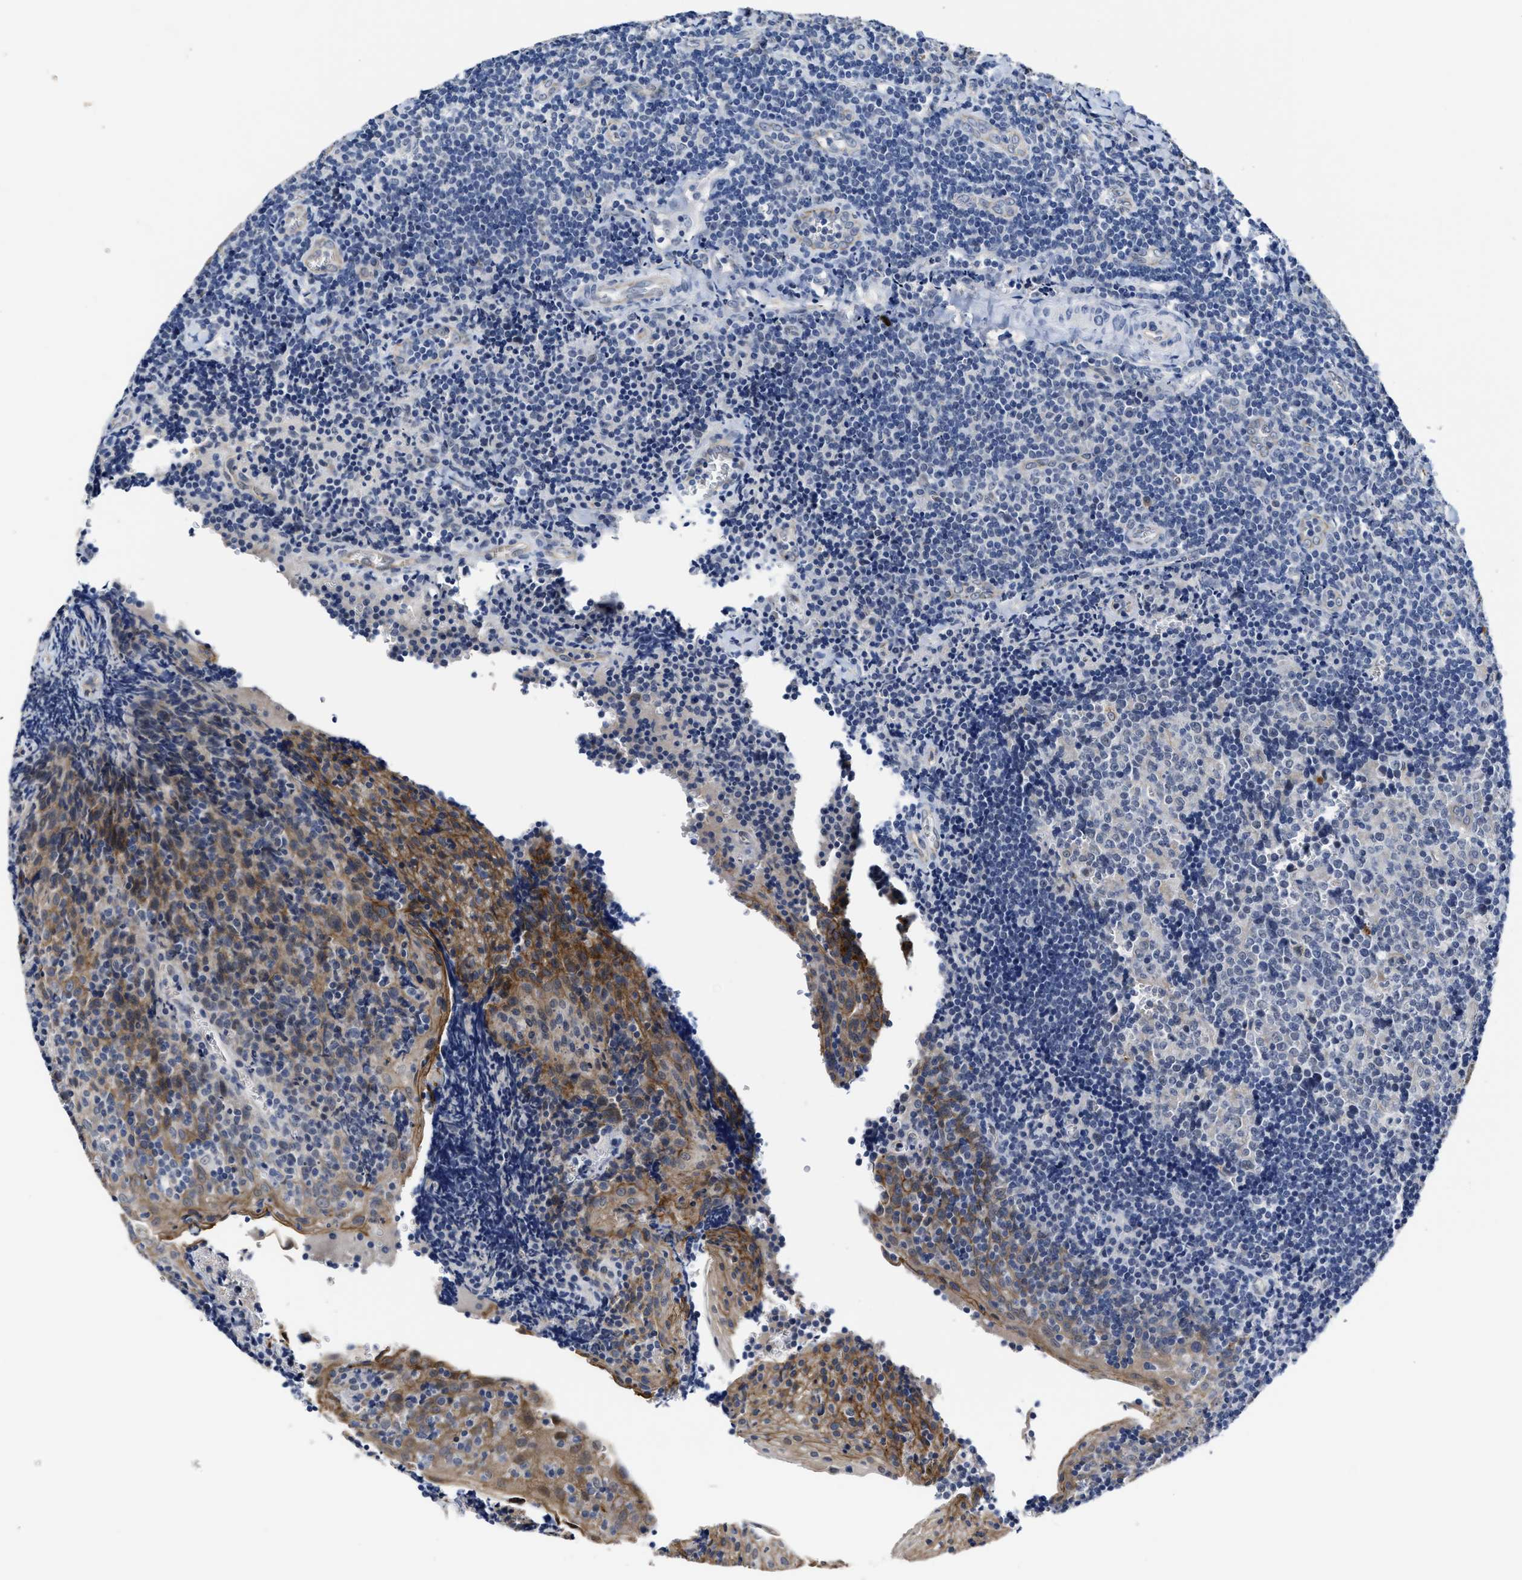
{"staining": {"intensity": "negative", "quantity": "none", "location": "none"}, "tissue": "tonsil", "cell_type": "Germinal center cells", "image_type": "normal", "snomed": [{"axis": "morphology", "description": "Normal tissue, NOS"}, {"axis": "morphology", "description": "Inflammation, NOS"}, {"axis": "topography", "description": "Tonsil"}], "caption": "IHC photomicrograph of unremarkable tonsil: human tonsil stained with DAB (3,3'-diaminobenzidine) demonstrates no significant protein staining in germinal center cells. (DAB (3,3'-diaminobenzidine) immunohistochemistry (IHC), high magnification).", "gene": "GHITM", "patient": {"sex": "female", "age": 31}}